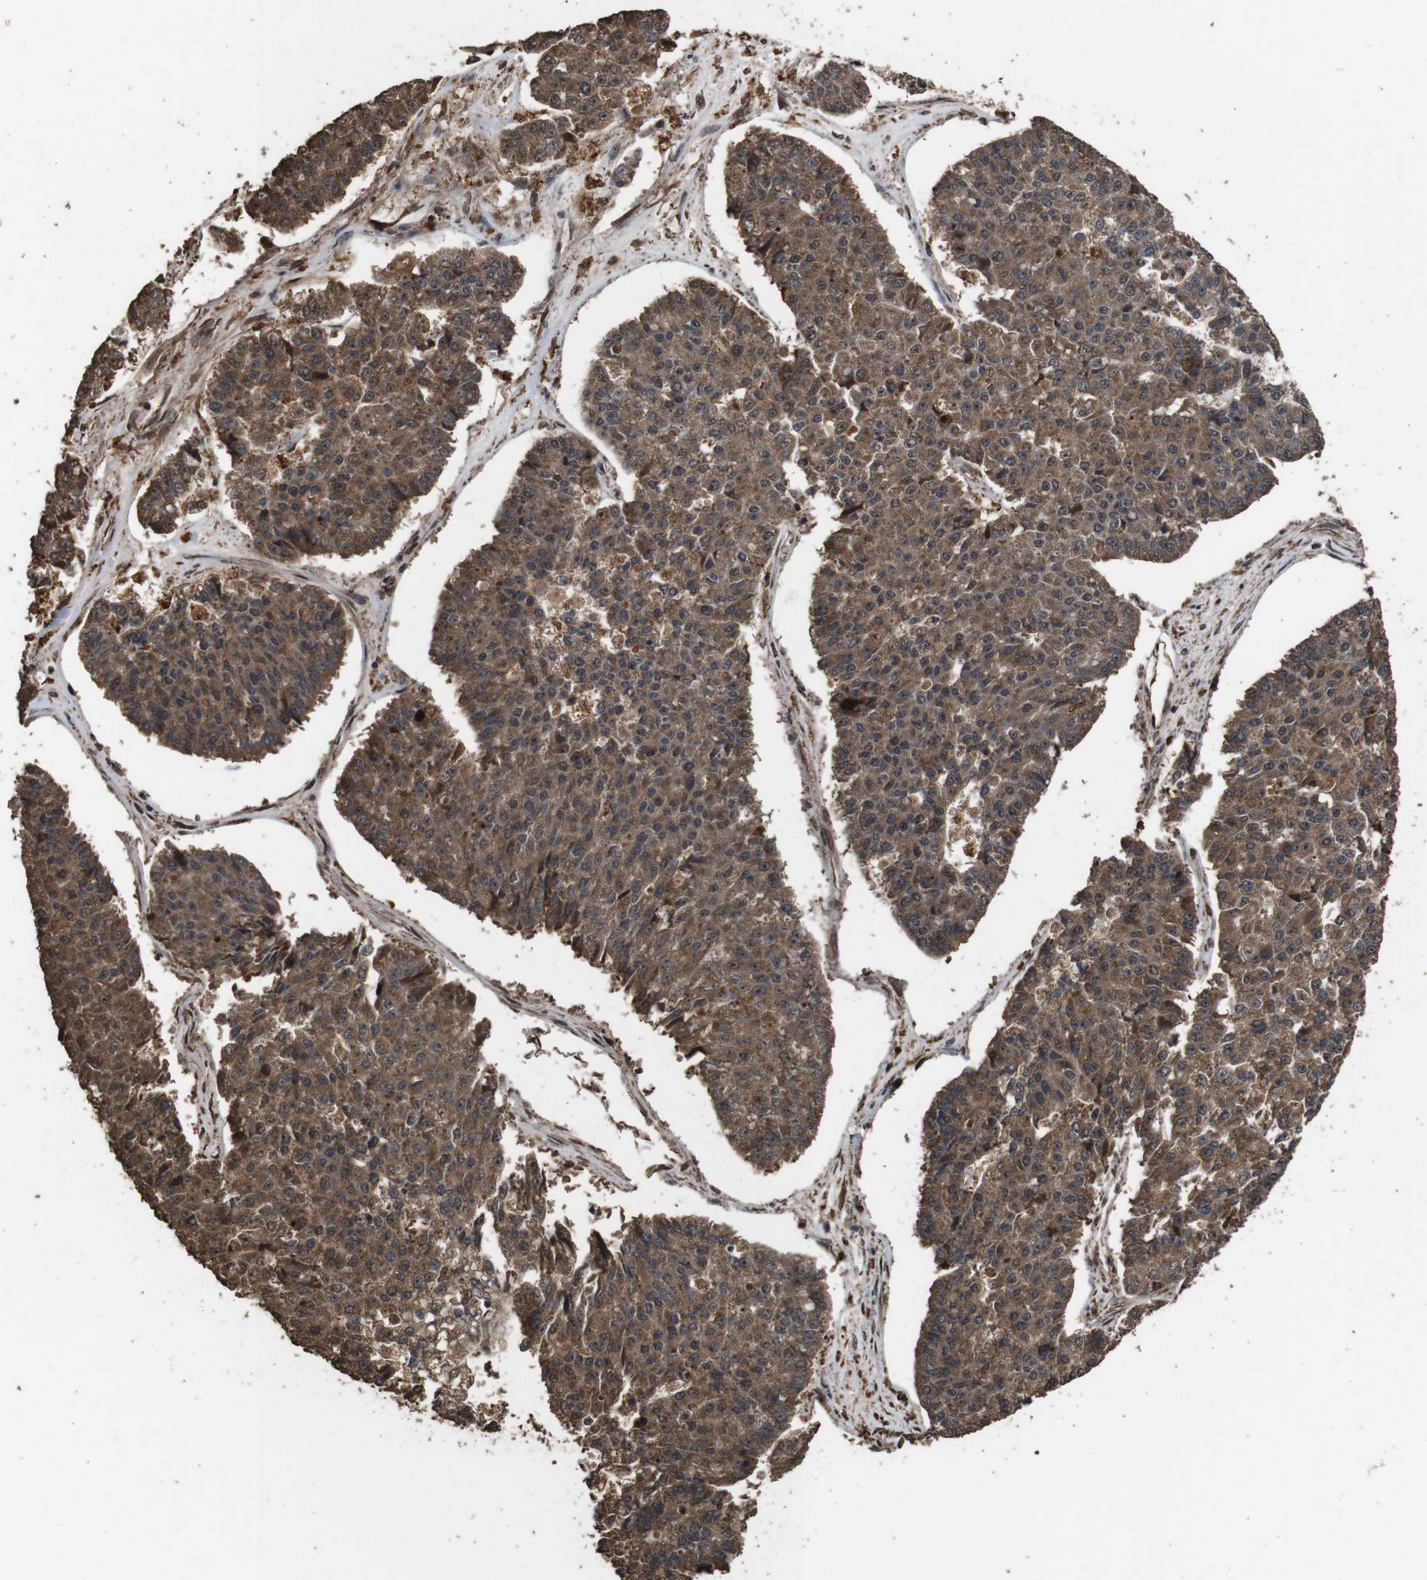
{"staining": {"intensity": "moderate", "quantity": ">75%", "location": "cytoplasmic/membranous"}, "tissue": "pancreatic cancer", "cell_type": "Tumor cells", "image_type": "cancer", "snomed": [{"axis": "morphology", "description": "Adenocarcinoma, NOS"}, {"axis": "topography", "description": "Pancreas"}], "caption": "Immunohistochemistry of pancreatic cancer (adenocarcinoma) displays medium levels of moderate cytoplasmic/membranous staining in approximately >75% of tumor cells.", "gene": "RRAS2", "patient": {"sex": "male", "age": 50}}